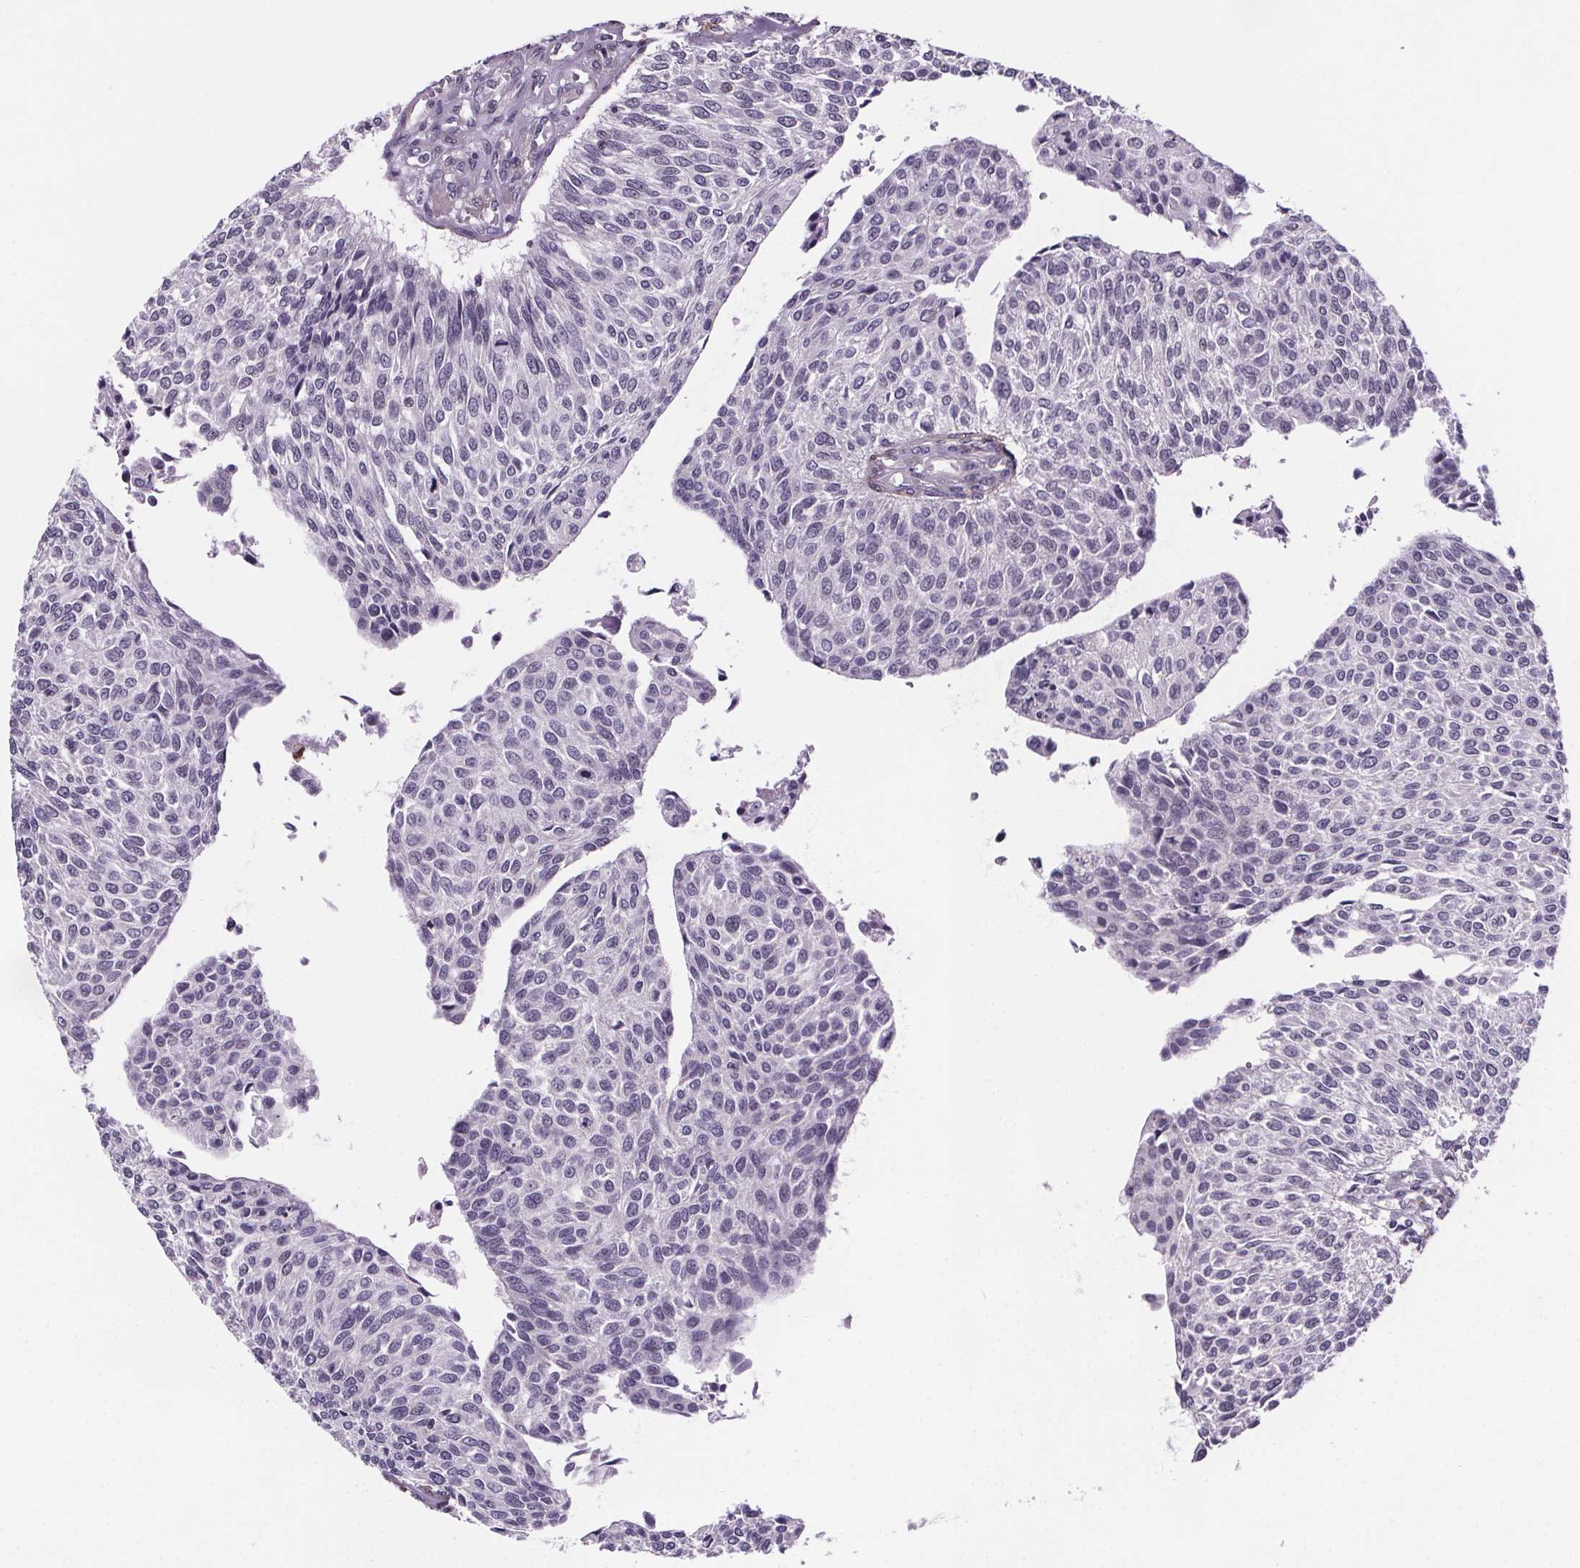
{"staining": {"intensity": "negative", "quantity": "none", "location": "none"}, "tissue": "urothelial cancer", "cell_type": "Tumor cells", "image_type": "cancer", "snomed": [{"axis": "morphology", "description": "Urothelial carcinoma, NOS"}, {"axis": "topography", "description": "Urinary bladder"}], "caption": "The immunohistochemistry (IHC) image has no significant staining in tumor cells of transitional cell carcinoma tissue. (IHC, brightfield microscopy, high magnification).", "gene": "TTC12", "patient": {"sex": "male", "age": 55}}